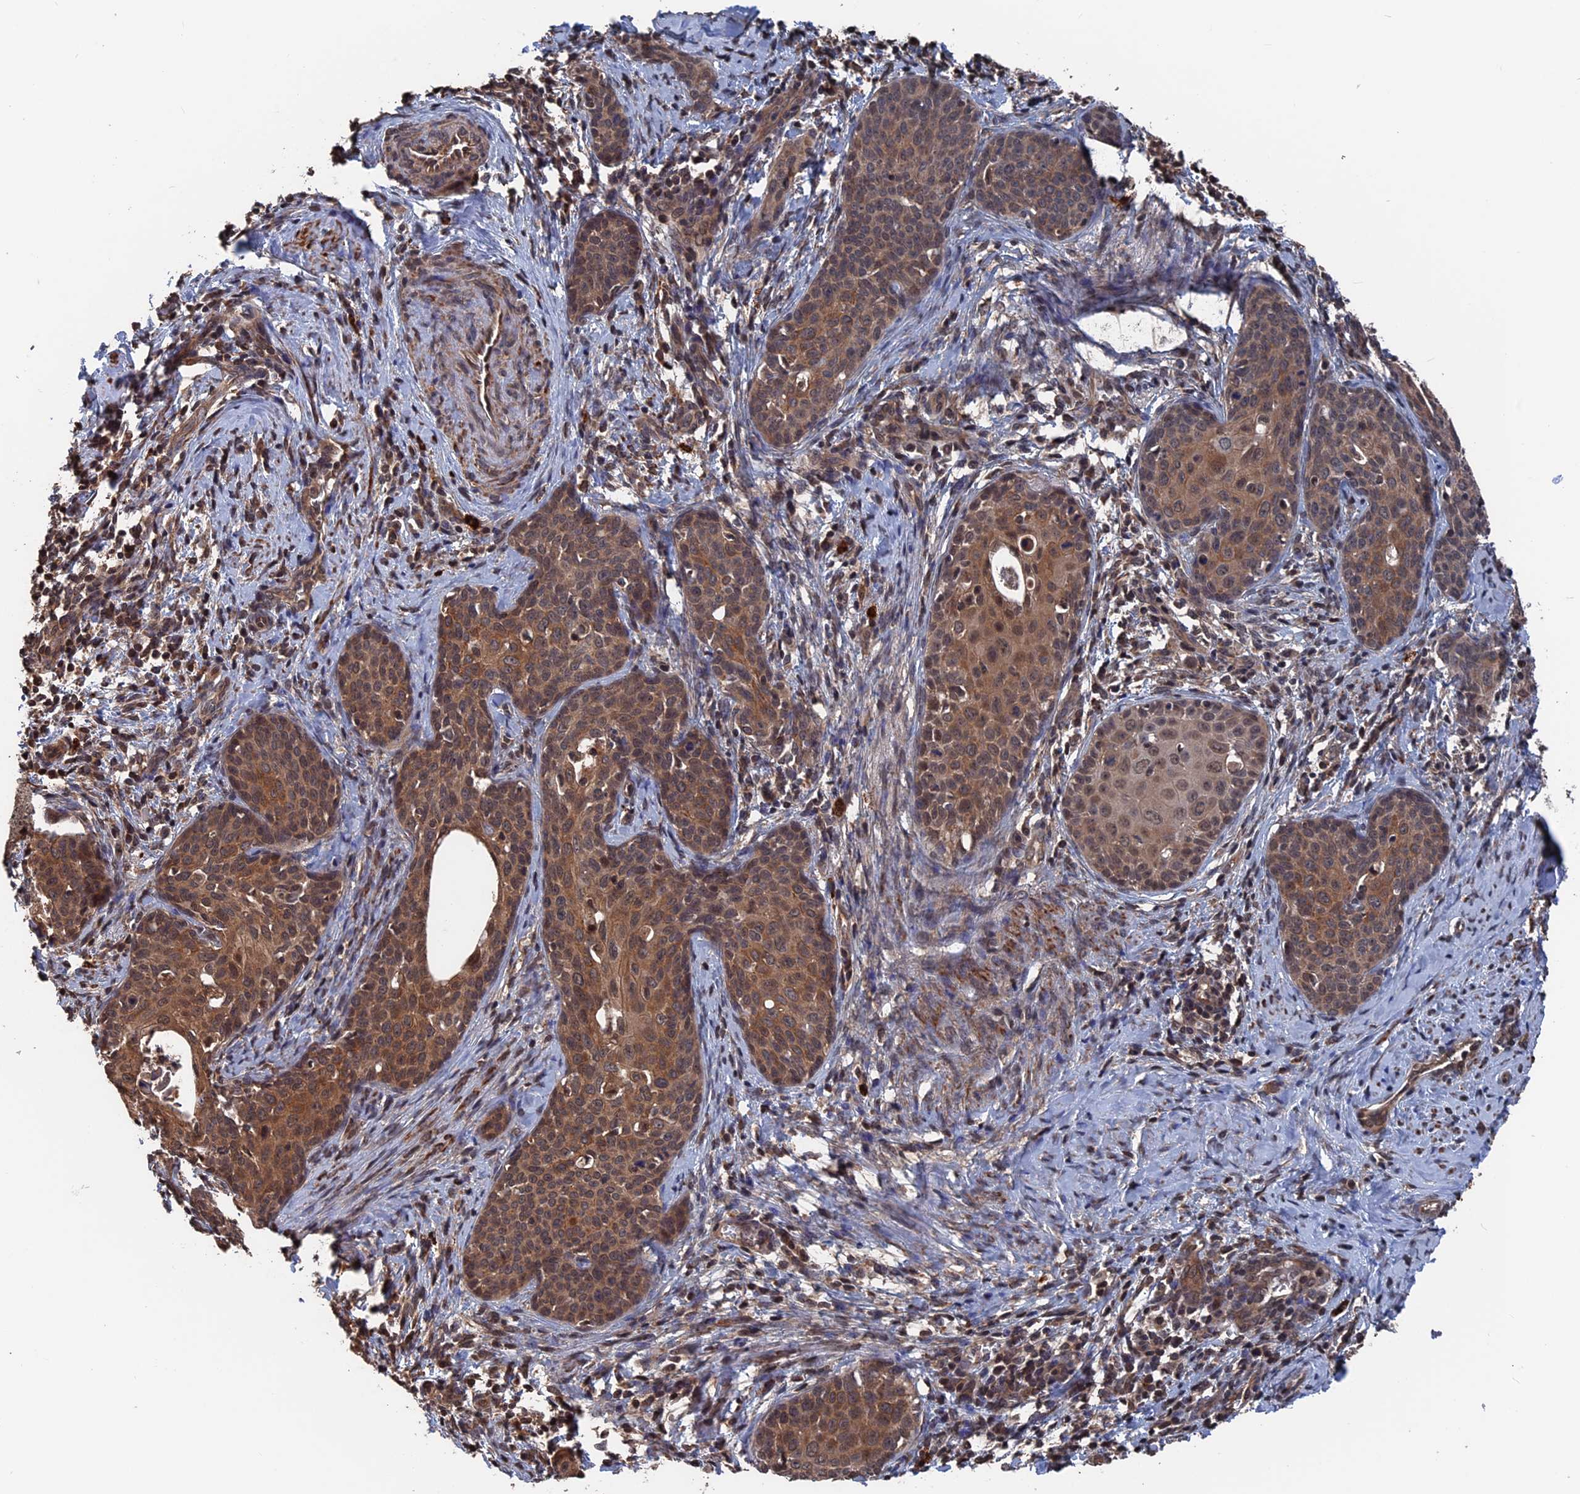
{"staining": {"intensity": "moderate", "quantity": ">75%", "location": "cytoplasmic/membranous,nuclear"}, "tissue": "cervical cancer", "cell_type": "Tumor cells", "image_type": "cancer", "snomed": [{"axis": "morphology", "description": "Squamous cell carcinoma, NOS"}, {"axis": "topography", "description": "Cervix"}], "caption": "Protein analysis of squamous cell carcinoma (cervical) tissue displays moderate cytoplasmic/membranous and nuclear expression in approximately >75% of tumor cells.", "gene": "PDE12", "patient": {"sex": "female", "age": 52}}